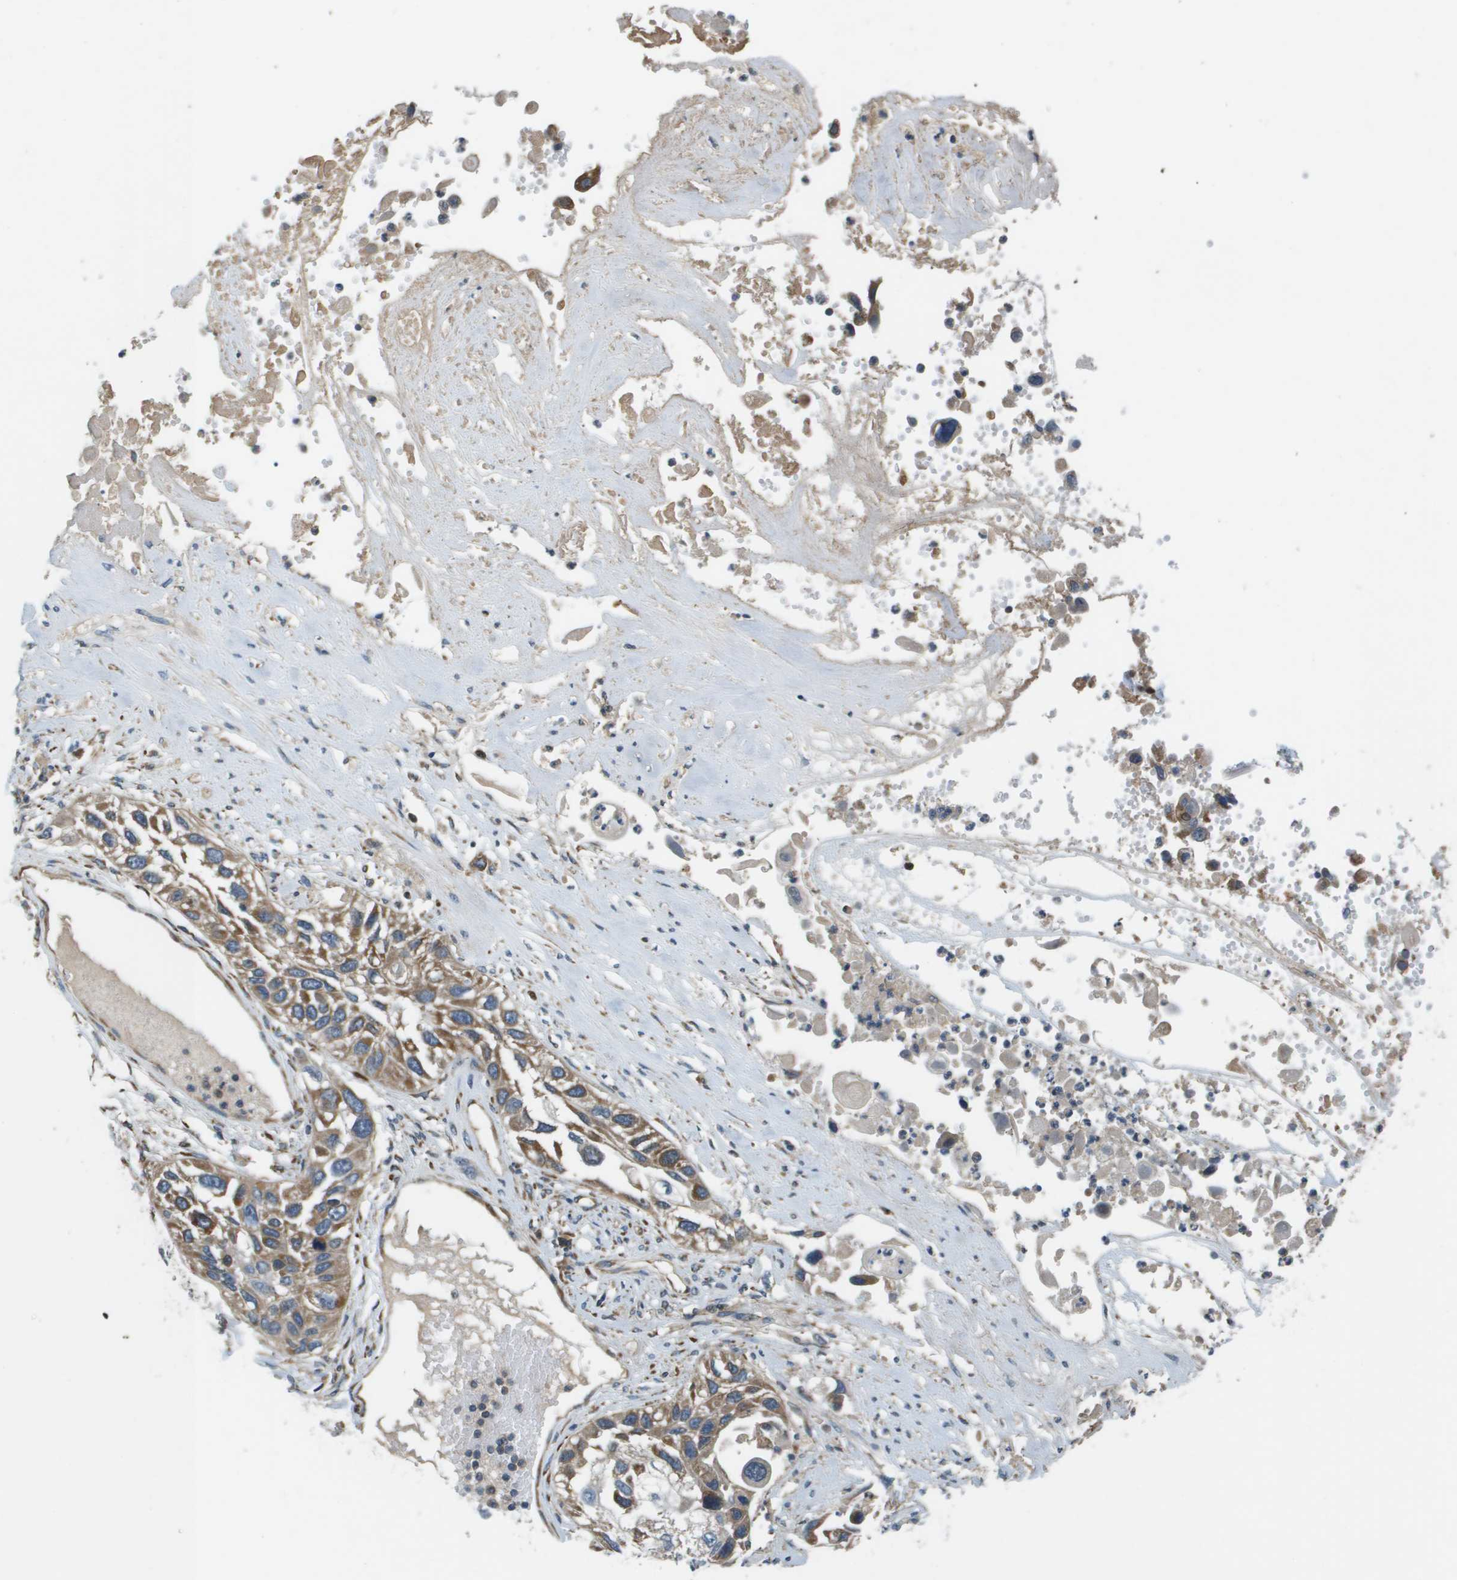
{"staining": {"intensity": "moderate", "quantity": "25%-75%", "location": "cytoplasmic/membranous"}, "tissue": "lung cancer", "cell_type": "Tumor cells", "image_type": "cancer", "snomed": [{"axis": "morphology", "description": "Squamous cell carcinoma, NOS"}, {"axis": "topography", "description": "Lung"}], "caption": "Tumor cells show medium levels of moderate cytoplasmic/membranous expression in about 25%-75% of cells in lung cancer (squamous cell carcinoma).", "gene": "SAMSN1", "patient": {"sex": "male", "age": 71}}